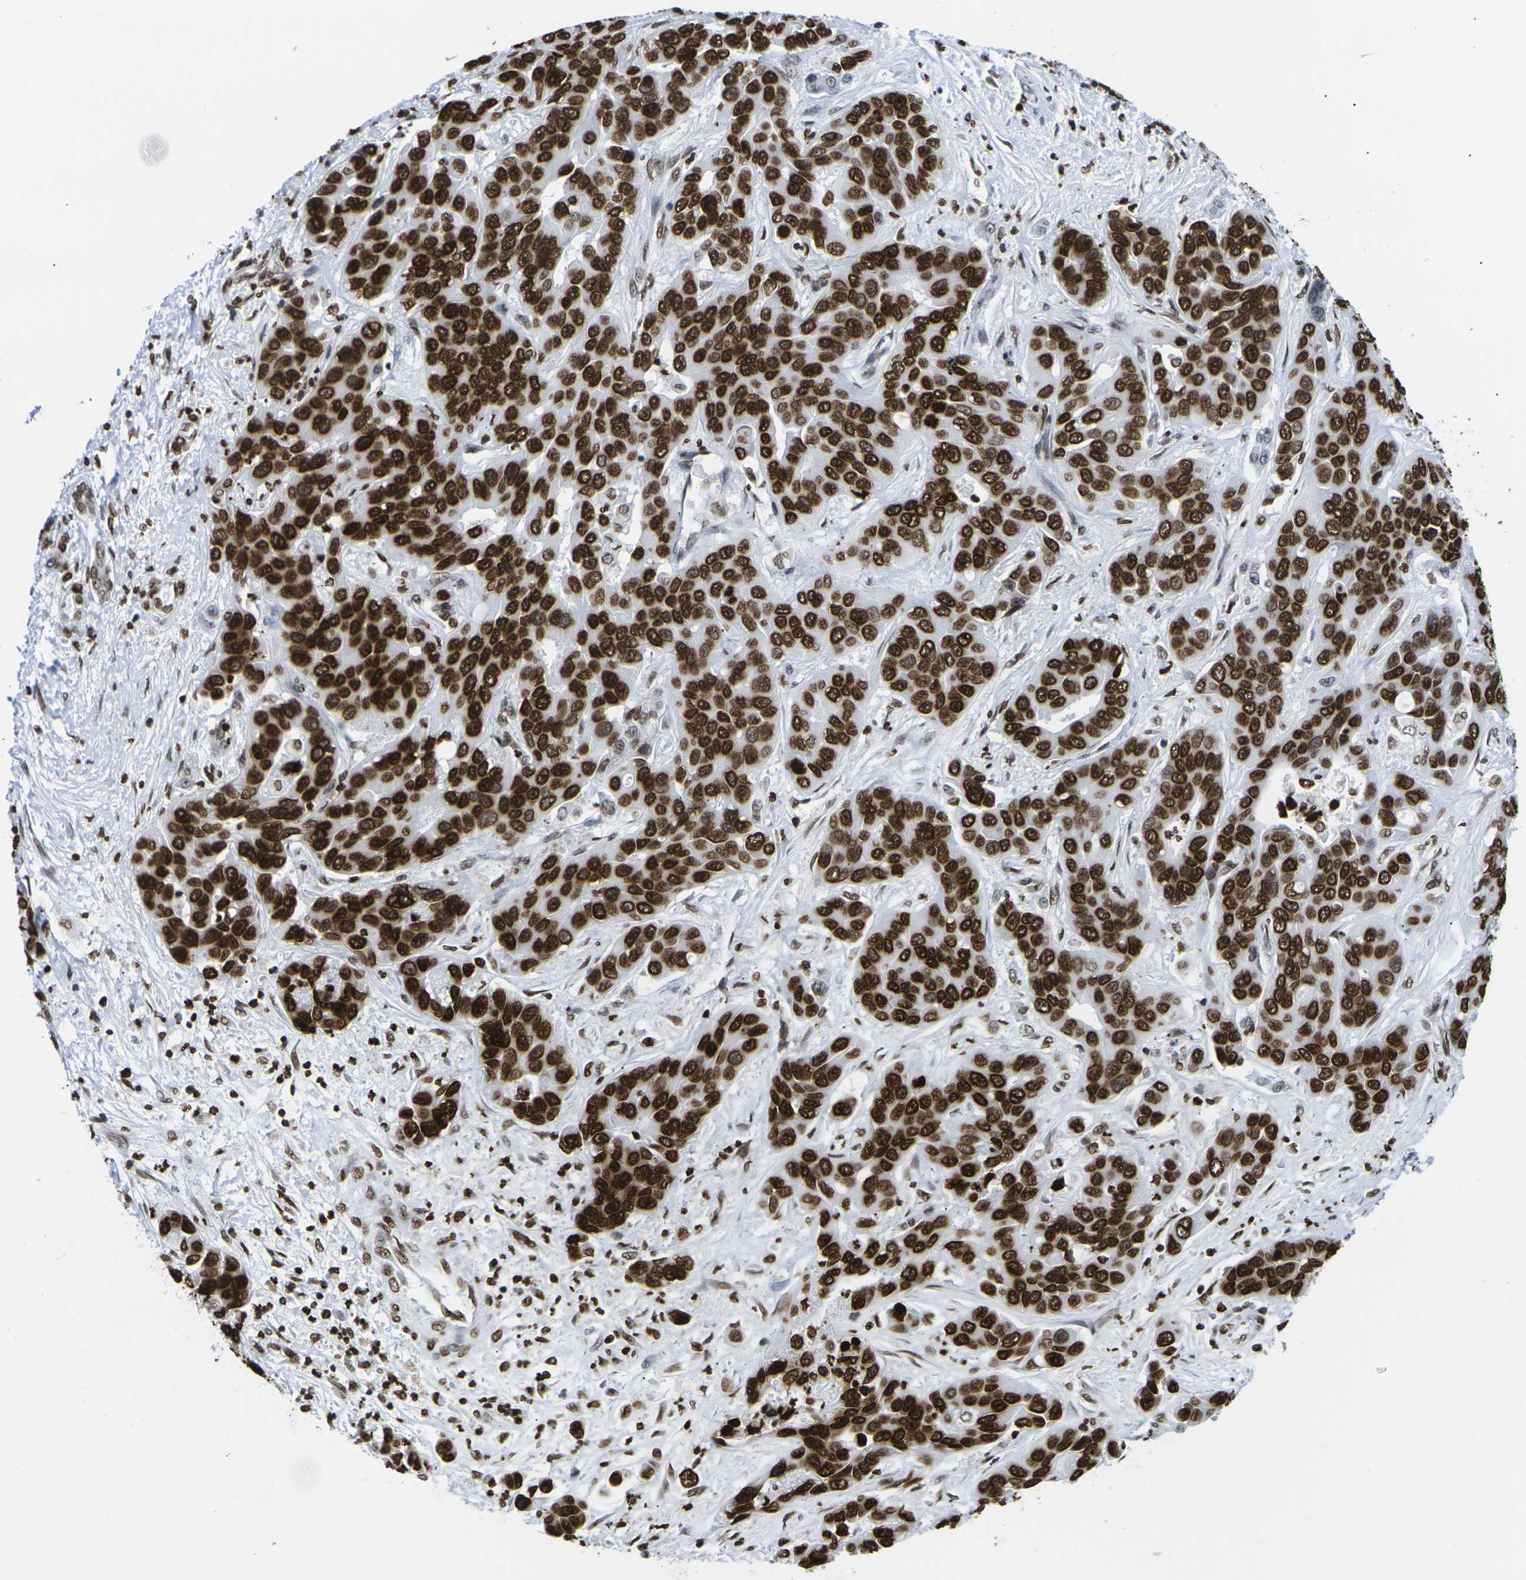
{"staining": {"intensity": "strong", "quantity": ">75%", "location": "cytoplasmic/membranous,nuclear"}, "tissue": "liver cancer", "cell_type": "Tumor cells", "image_type": "cancer", "snomed": [{"axis": "morphology", "description": "Cholangiocarcinoma"}, {"axis": "topography", "description": "Liver"}], "caption": "Liver cancer was stained to show a protein in brown. There is high levels of strong cytoplasmic/membranous and nuclear positivity in approximately >75% of tumor cells.", "gene": "H2AC21", "patient": {"sex": "female", "age": 52}}